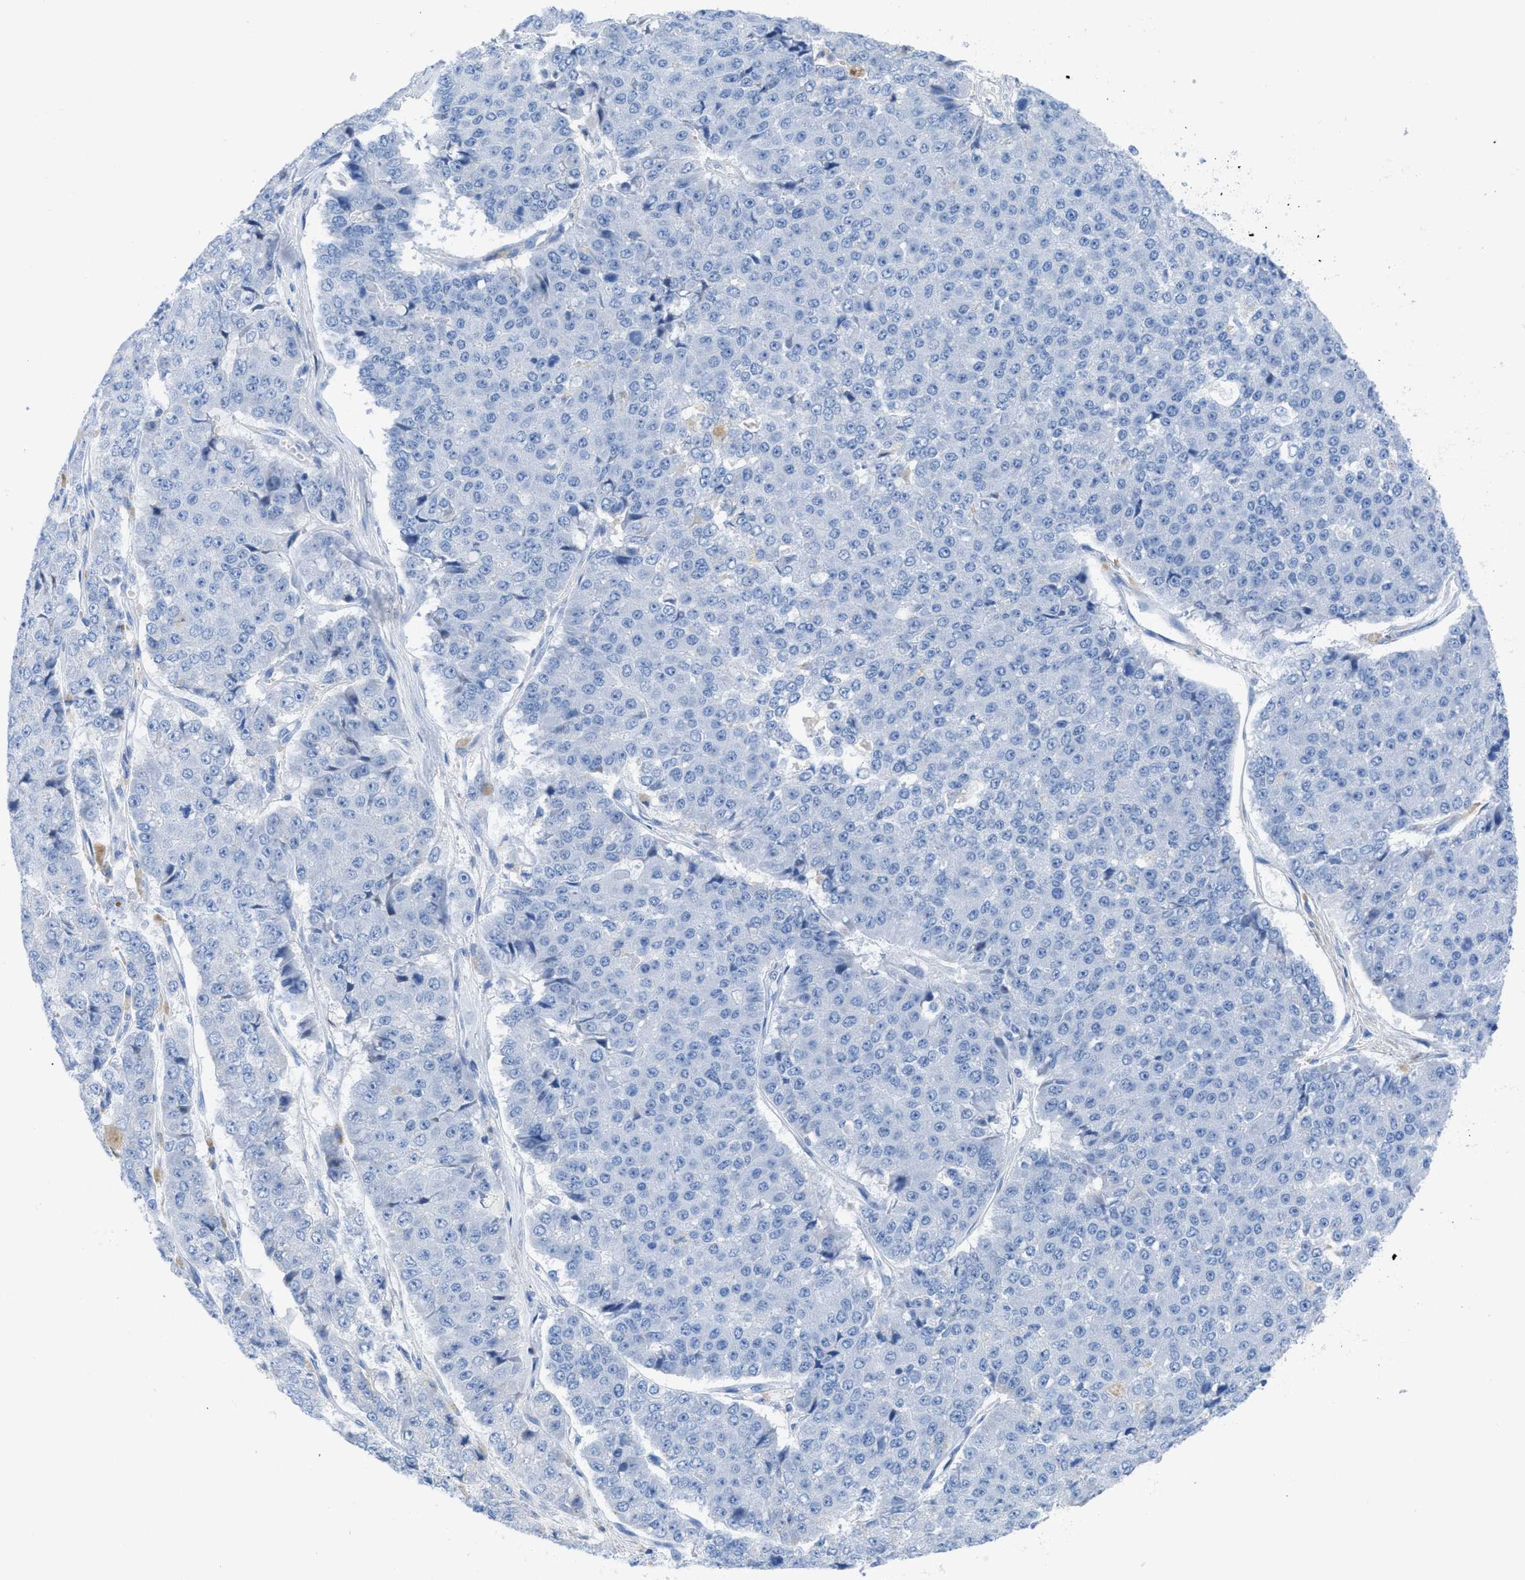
{"staining": {"intensity": "negative", "quantity": "none", "location": "none"}, "tissue": "pancreatic cancer", "cell_type": "Tumor cells", "image_type": "cancer", "snomed": [{"axis": "morphology", "description": "Adenocarcinoma, NOS"}, {"axis": "topography", "description": "Pancreas"}], "caption": "A photomicrograph of pancreatic cancer (adenocarcinoma) stained for a protein demonstrates no brown staining in tumor cells.", "gene": "TCL1A", "patient": {"sex": "male", "age": 50}}